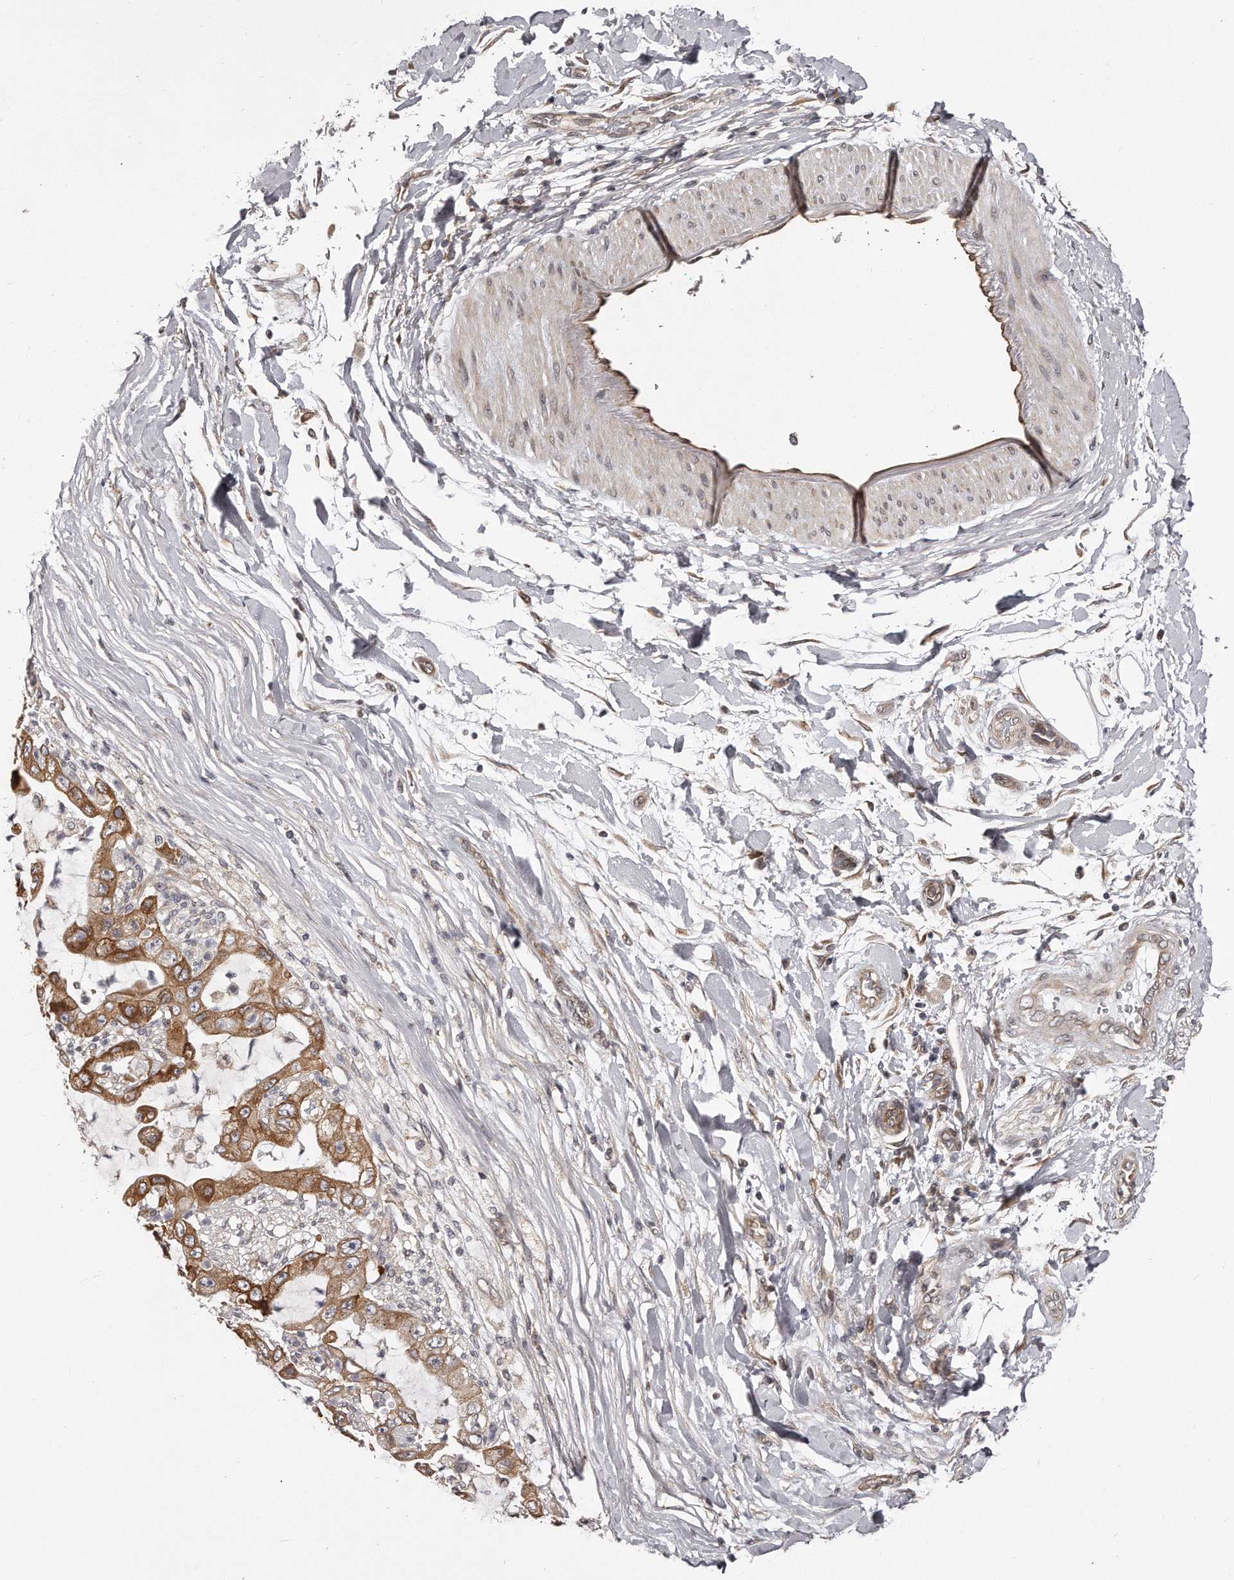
{"staining": {"intensity": "moderate", "quantity": ">75%", "location": "cytoplasmic/membranous"}, "tissue": "liver cancer", "cell_type": "Tumor cells", "image_type": "cancer", "snomed": [{"axis": "morphology", "description": "Cholangiocarcinoma"}, {"axis": "topography", "description": "Liver"}], "caption": "The micrograph demonstrates a brown stain indicating the presence of a protein in the cytoplasmic/membranous of tumor cells in liver cholangiocarcinoma.", "gene": "TRAPPC14", "patient": {"sex": "female", "age": 54}}